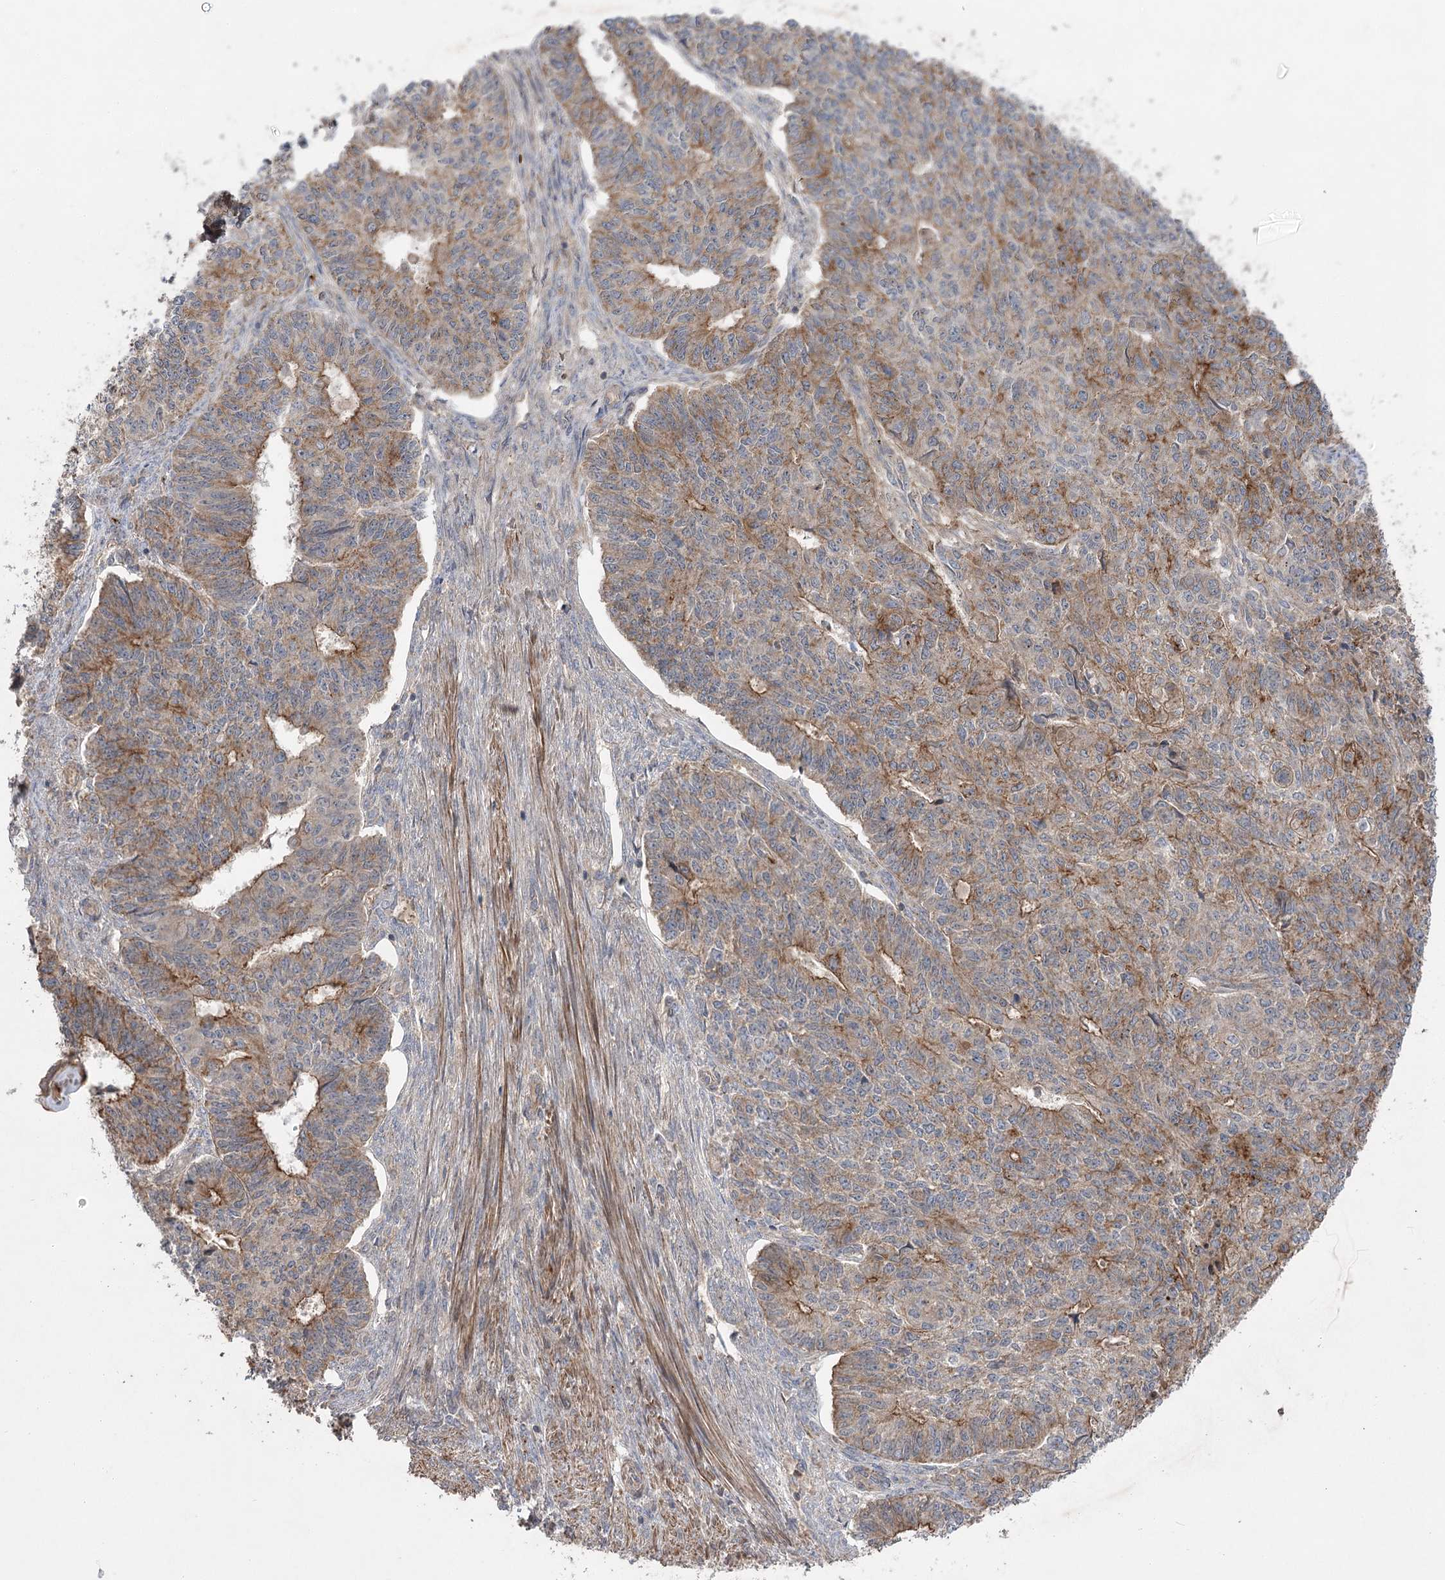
{"staining": {"intensity": "moderate", "quantity": ">75%", "location": "cytoplasmic/membranous"}, "tissue": "endometrial cancer", "cell_type": "Tumor cells", "image_type": "cancer", "snomed": [{"axis": "morphology", "description": "Adenocarcinoma, NOS"}, {"axis": "topography", "description": "Endometrium"}], "caption": "Protein staining of endometrial adenocarcinoma tissue exhibits moderate cytoplasmic/membranous positivity in approximately >75% of tumor cells. The staining was performed using DAB (3,3'-diaminobenzidine) to visualize the protein expression in brown, while the nuclei were stained in blue with hematoxylin (Magnification: 20x).", "gene": "KIAA0825", "patient": {"sex": "female", "age": 32}}